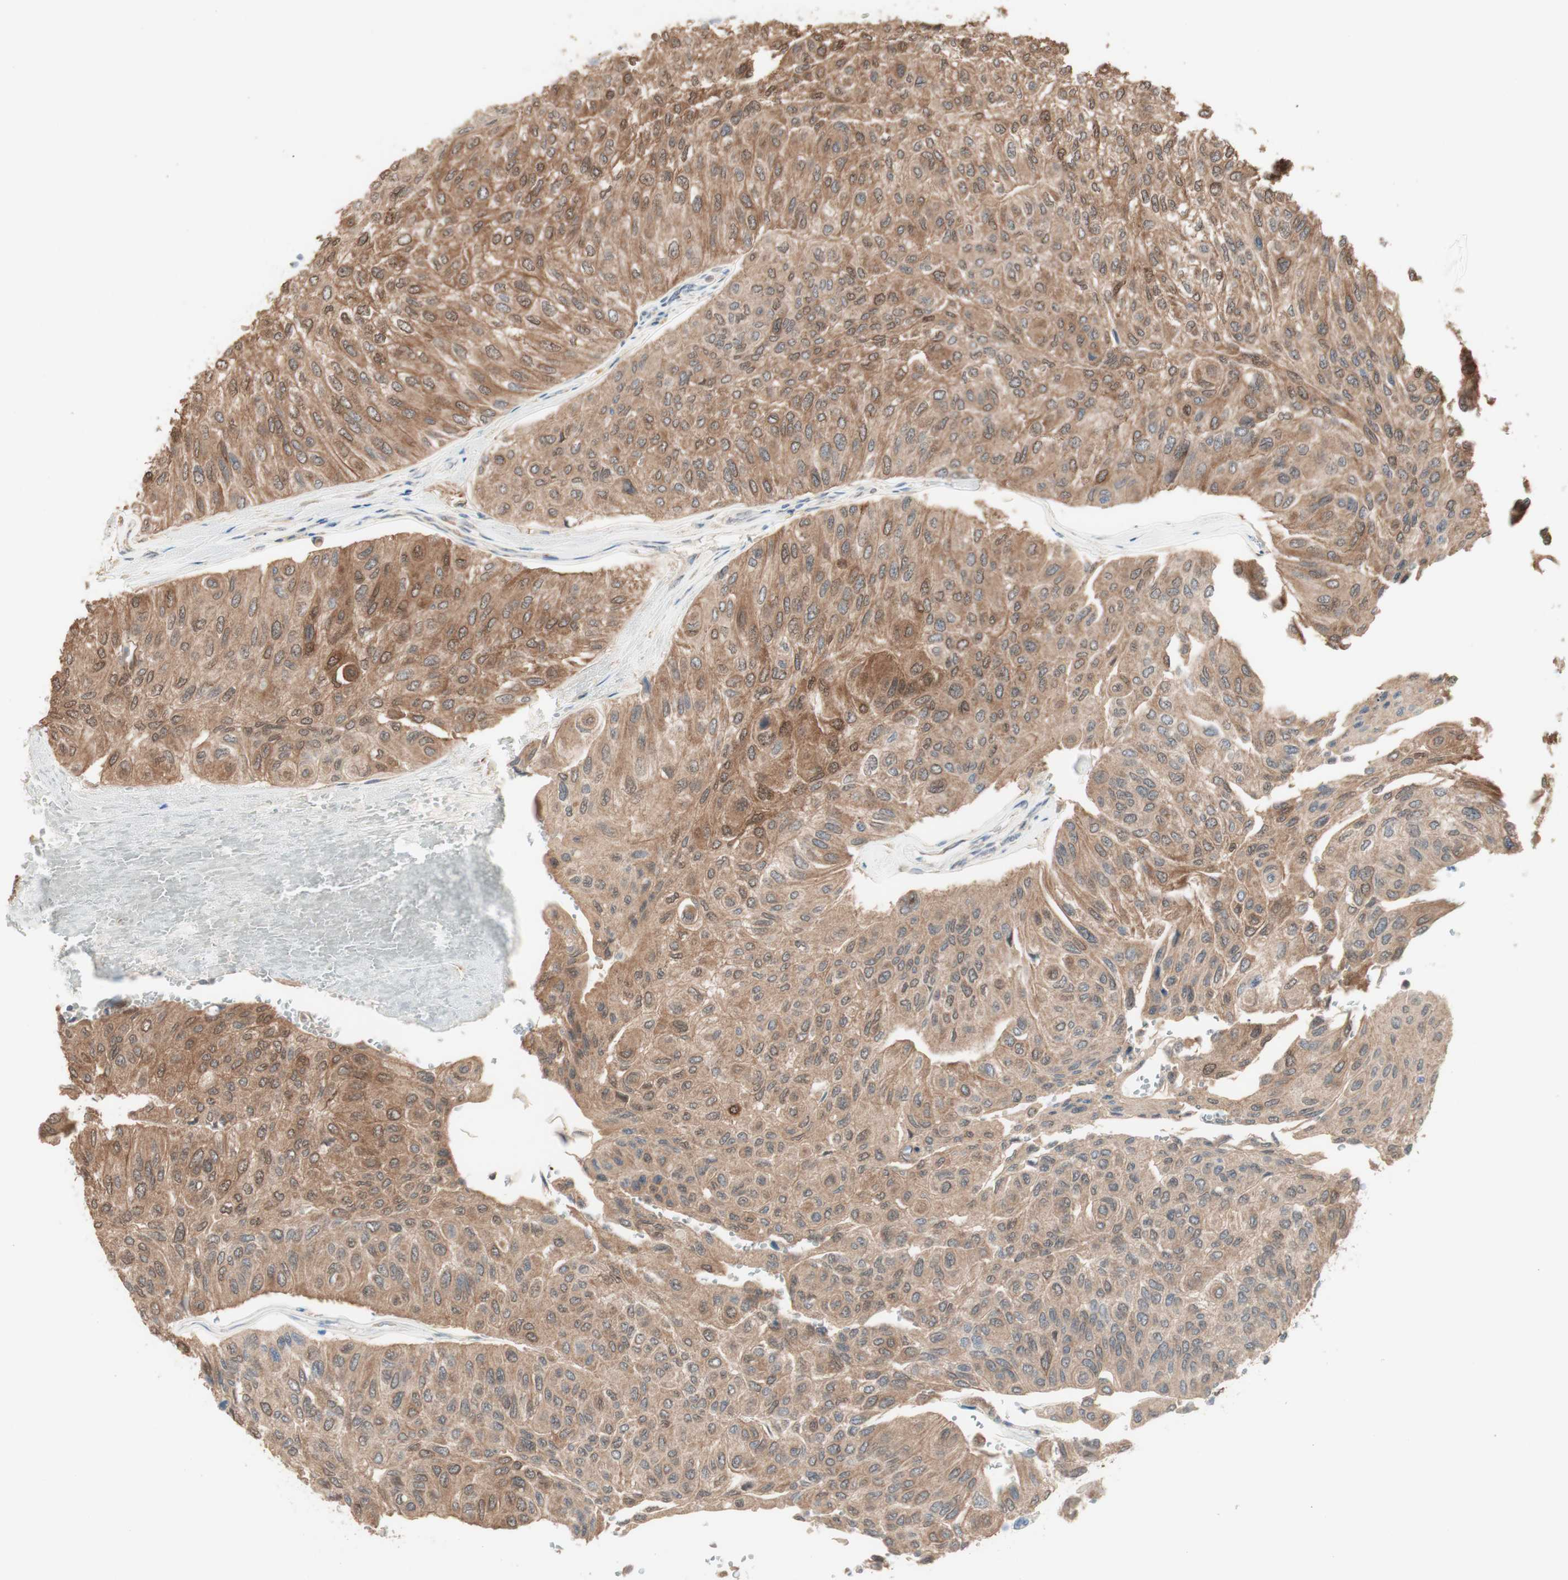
{"staining": {"intensity": "moderate", "quantity": ">75%", "location": "cytoplasmic/membranous"}, "tissue": "urothelial cancer", "cell_type": "Tumor cells", "image_type": "cancer", "snomed": [{"axis": "morphology", "description": "Urothelial carcinoma, High grade"}, {"axis": "topography", "description": "Urinary bladder"}], "caption": "Immunohistochemical staining of human urothelial cancer reveals medium levels of moderate cytoplasmic/membranous protein staining in about >75% of tumor cells.", "gene": "COMT", "patient": {"sex": "male", "age": 66}}